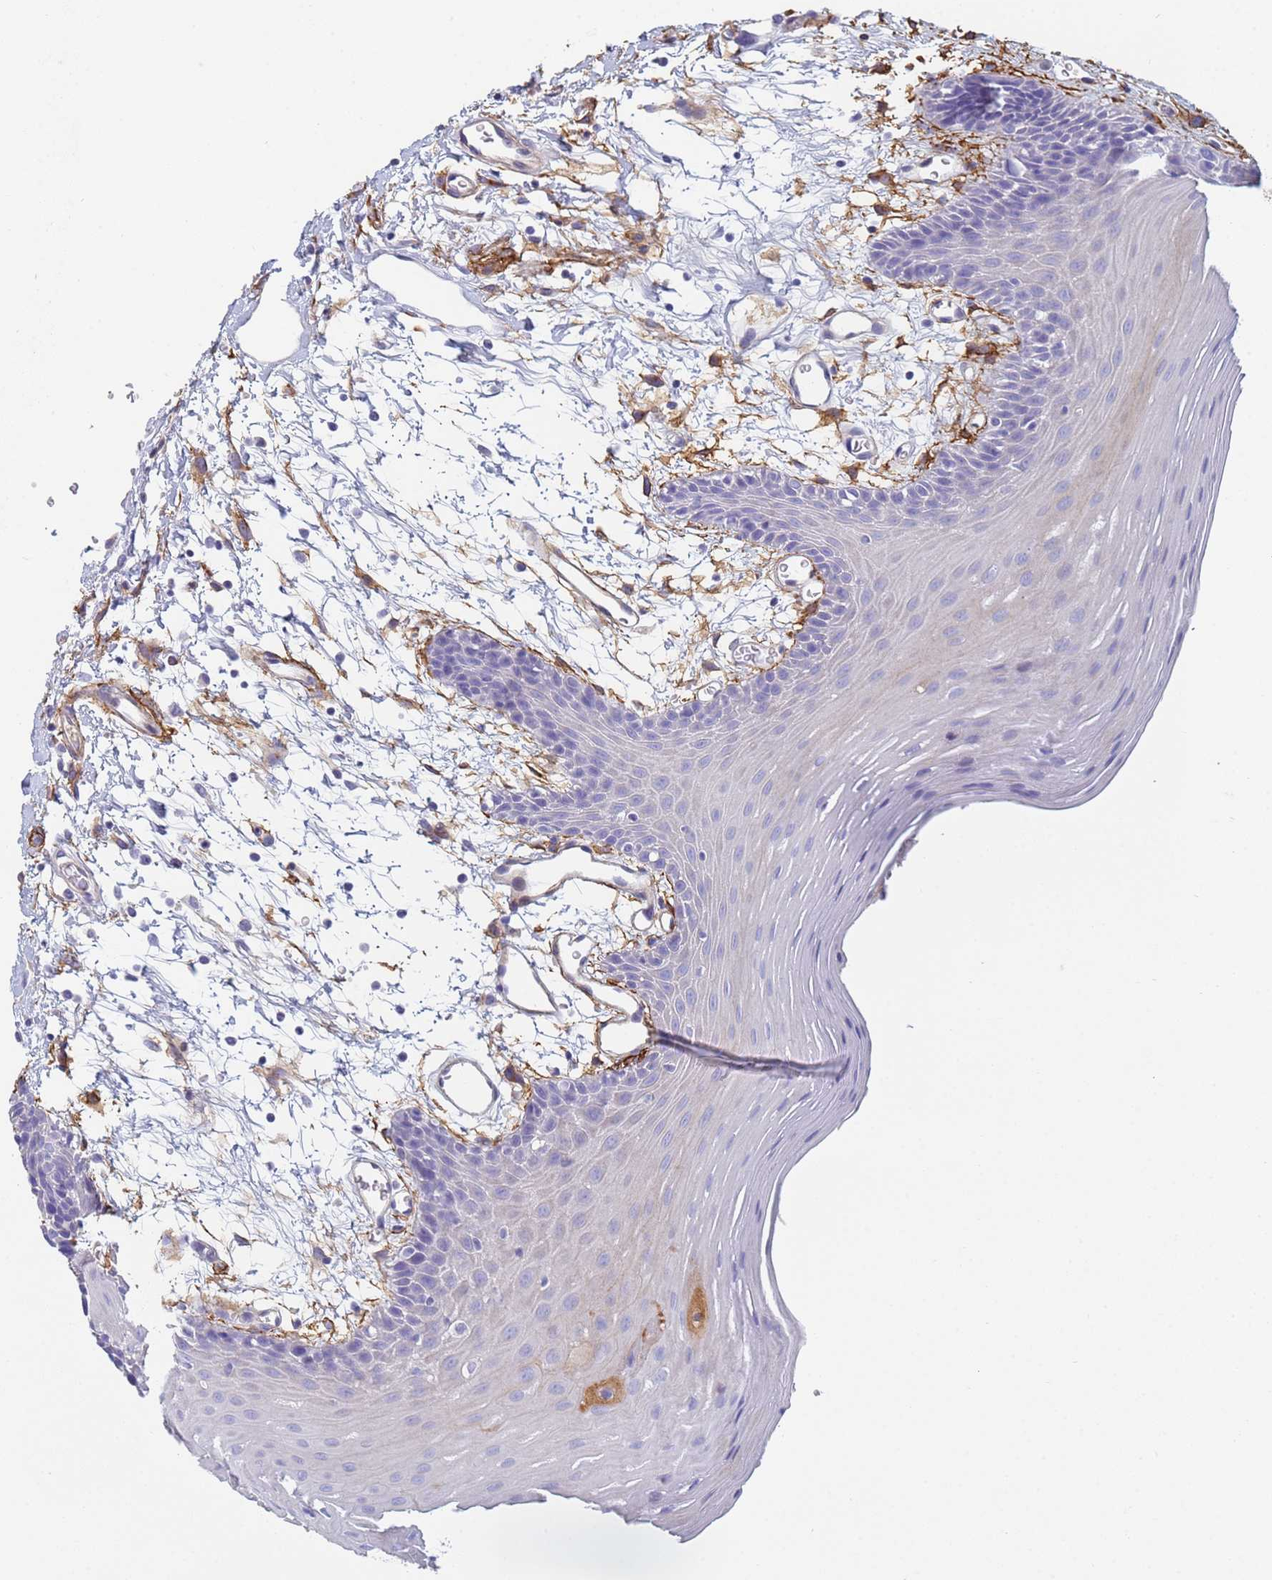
{"staining": {"intensity": "negative", "quantity": "none", "location": "none"}, "tissue": "oral mucosa", "cell_type": "Squamous epithelial cells", "image_type": "normal", "snomed": [{"axis": "morphology", "description": "Normal tissue, NOS"}, {"axis": "topography", "description": "Skeletal muscle"}, {"axis": "topography", "description": "Oral tissue"}, {"axis": "topography", "description": "Salivary gland"}, {"axis": "topography", "description": "Peripheral nerve tissue"}], "caption": "The micrograph shows no staining of squamous epithelial cells in benign oral mucosa. (DAB (3,3'-diaminobenzidine) immunohistochemistry with hematoxylin counter stain).", "gene": "ABCA8", "patient": {"sex": "male", "age": 54}}